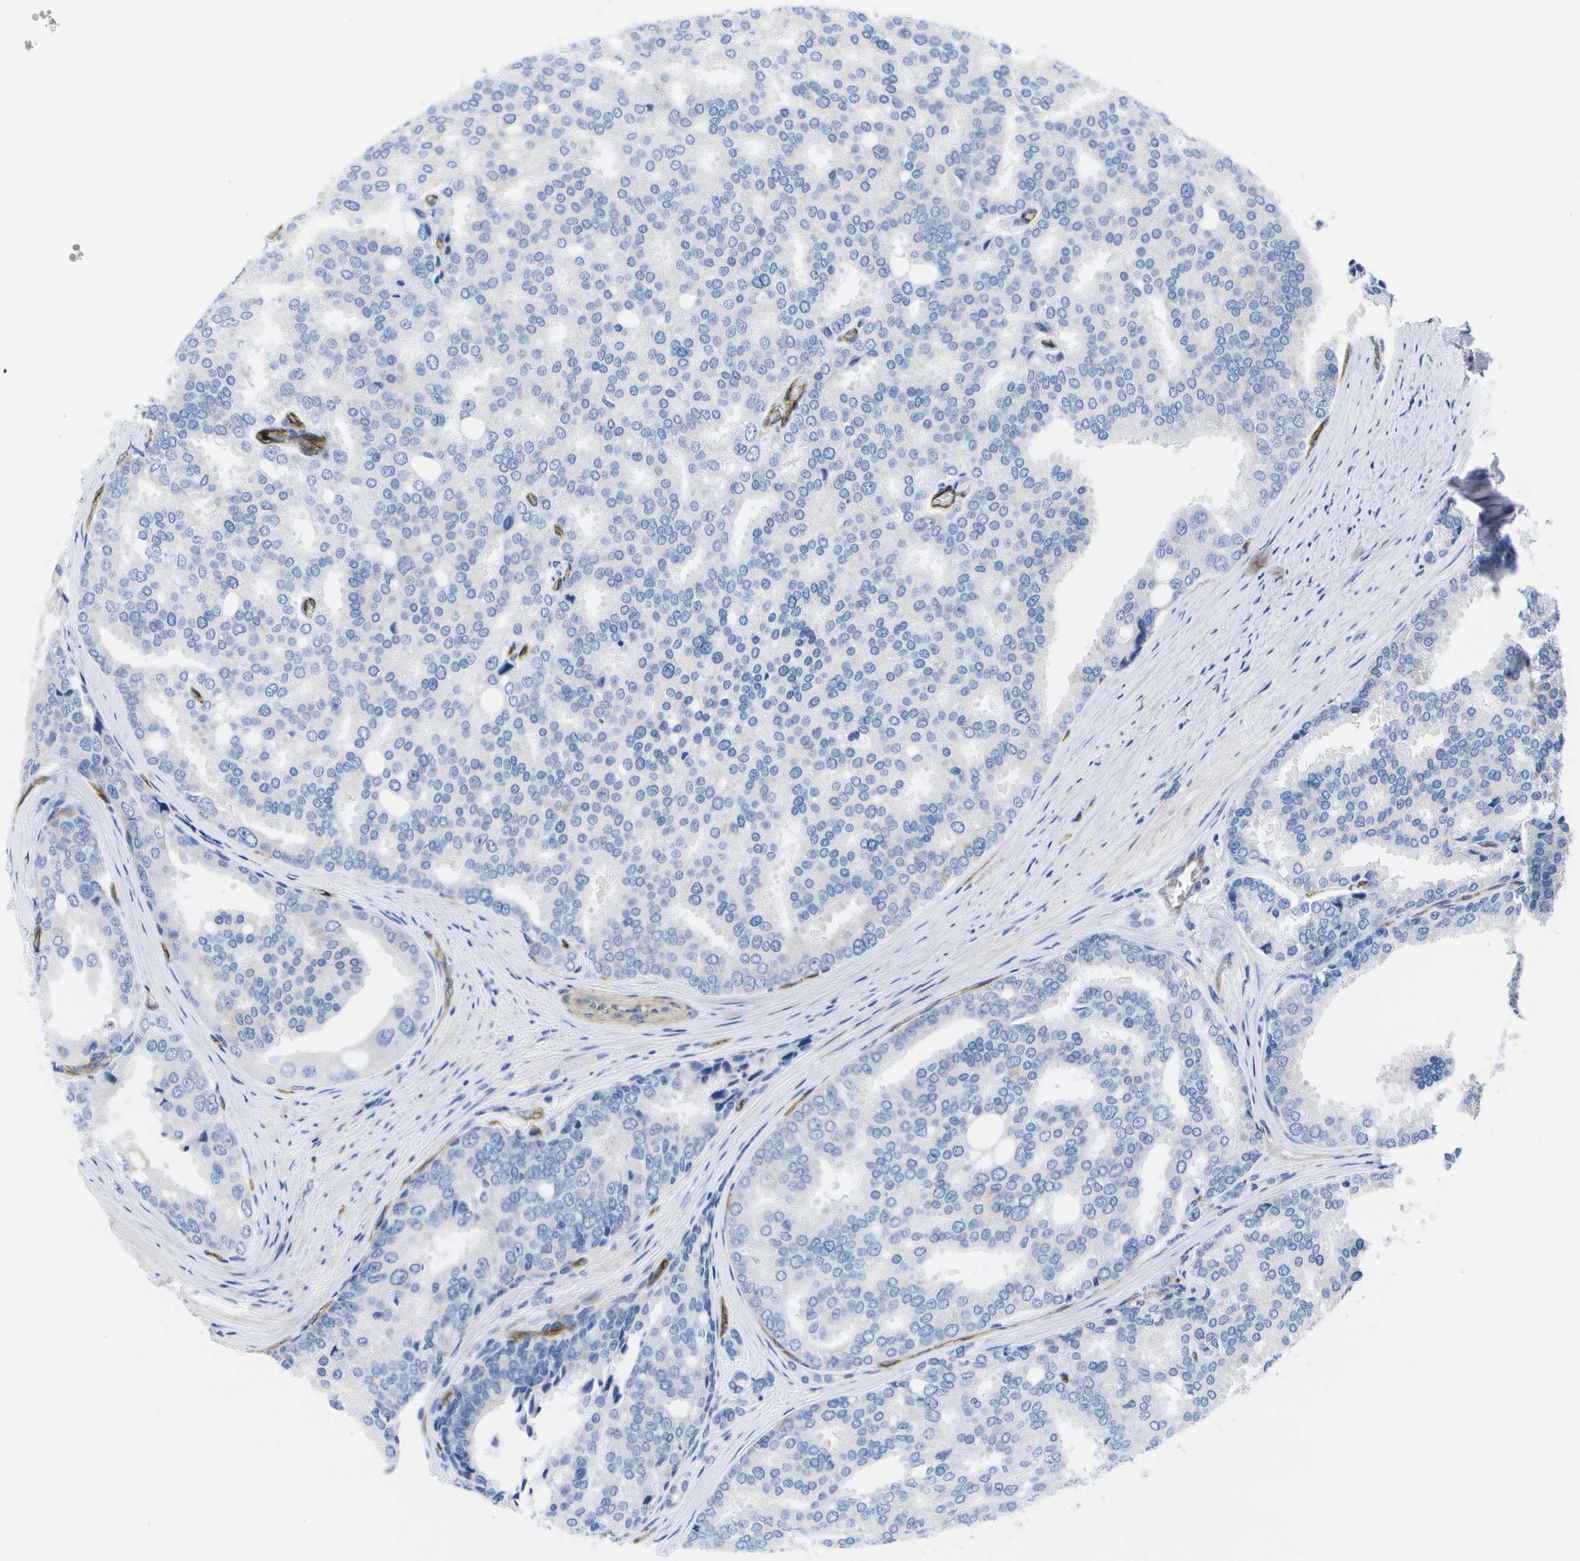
{"staining": {"intensity": "negative", "quantity": "none", "location": "none"}, "tissue": "prostate cancer", "cell_type": "Tumor cells", "image_type": "cancer", "snomed": [{"axis": "morphology", "description": "Adenocarcinoma, High grade"}, {"axis": "topography", "description": "Prostate"}], "caption": "DAB (3,3'-diaminobenzidine) immunohistochemical staining of prostate cancer (high-grade adenocarcinoma) reveals no significant expression in tumor cells.", "gene": "DYSF", "patient": {"sex": "male", "age": 50}}